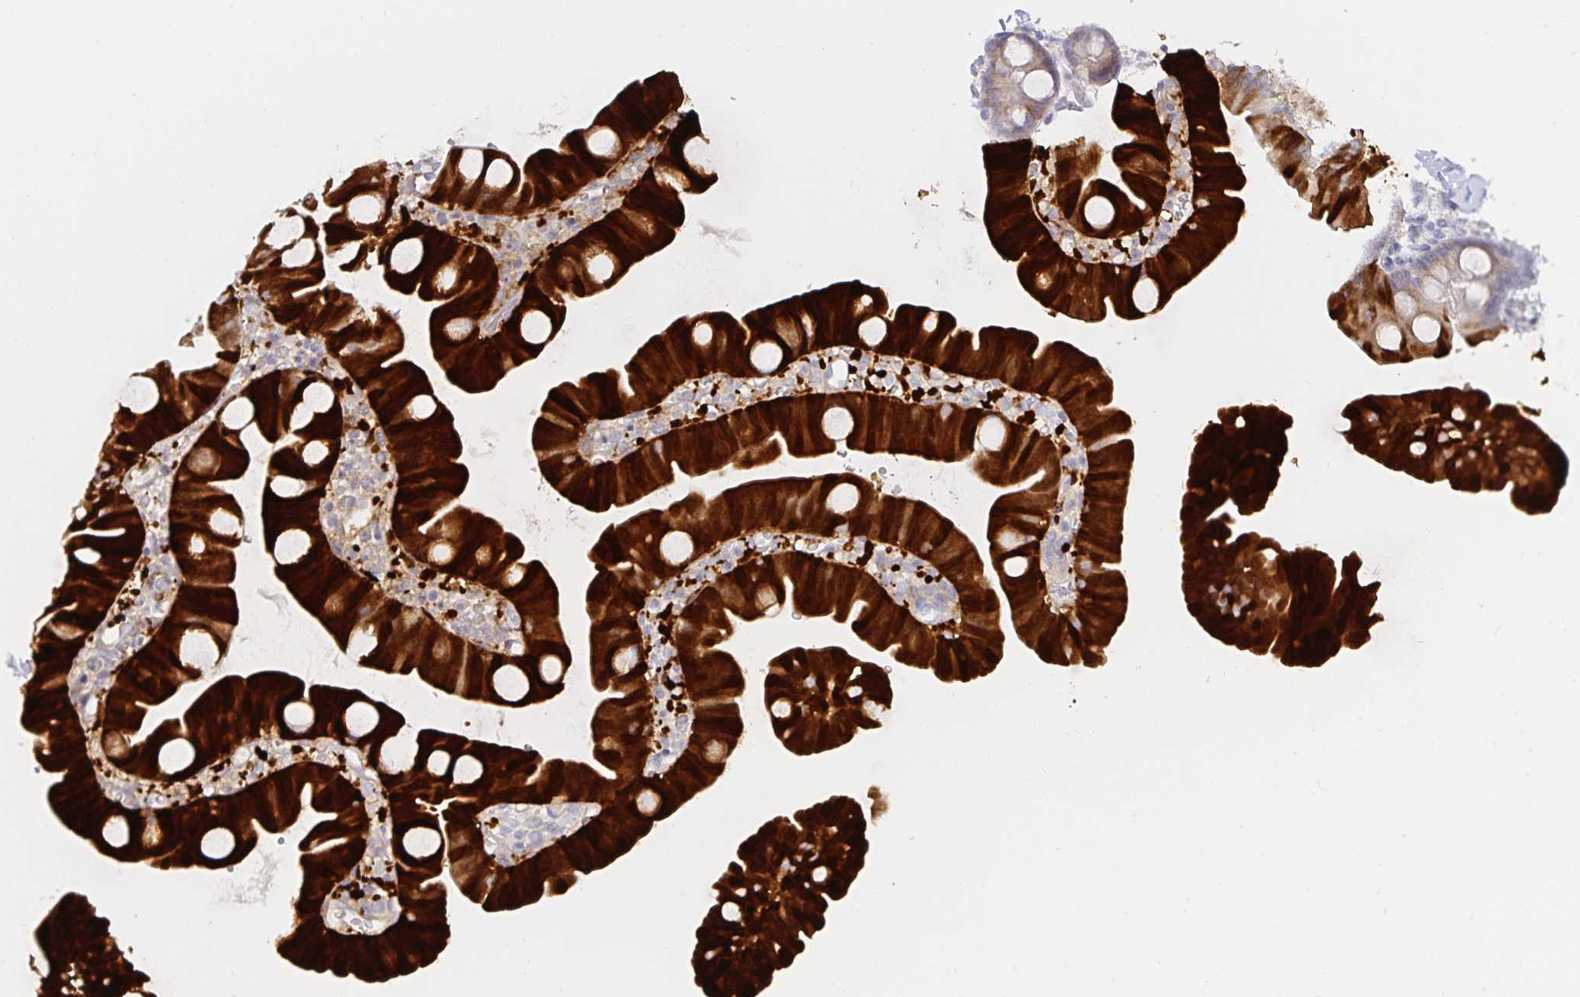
{"staining": {"intensity": "strong", "quantity": "25%-75%", "location": "cytoplasmic/membranous"}, "tissue": "small intestine", "cell_type": "Glandular cells", "image_type": "normal", "snomed": [{"axis": "morphology", "description": "Normal tissue, NOS"}, {"axis": "topography", "description": "Small intestine"}], "caption": "Glandular cells demonstrate high levels of strong cytoplasmic/membranous expression in approximately 25%-75% of cells in normal small intestine. The protein is shown in brown color, while the nuclei are stained blue.", "gene": "S100G", "patient": {"sex": "female", "age": 68}}